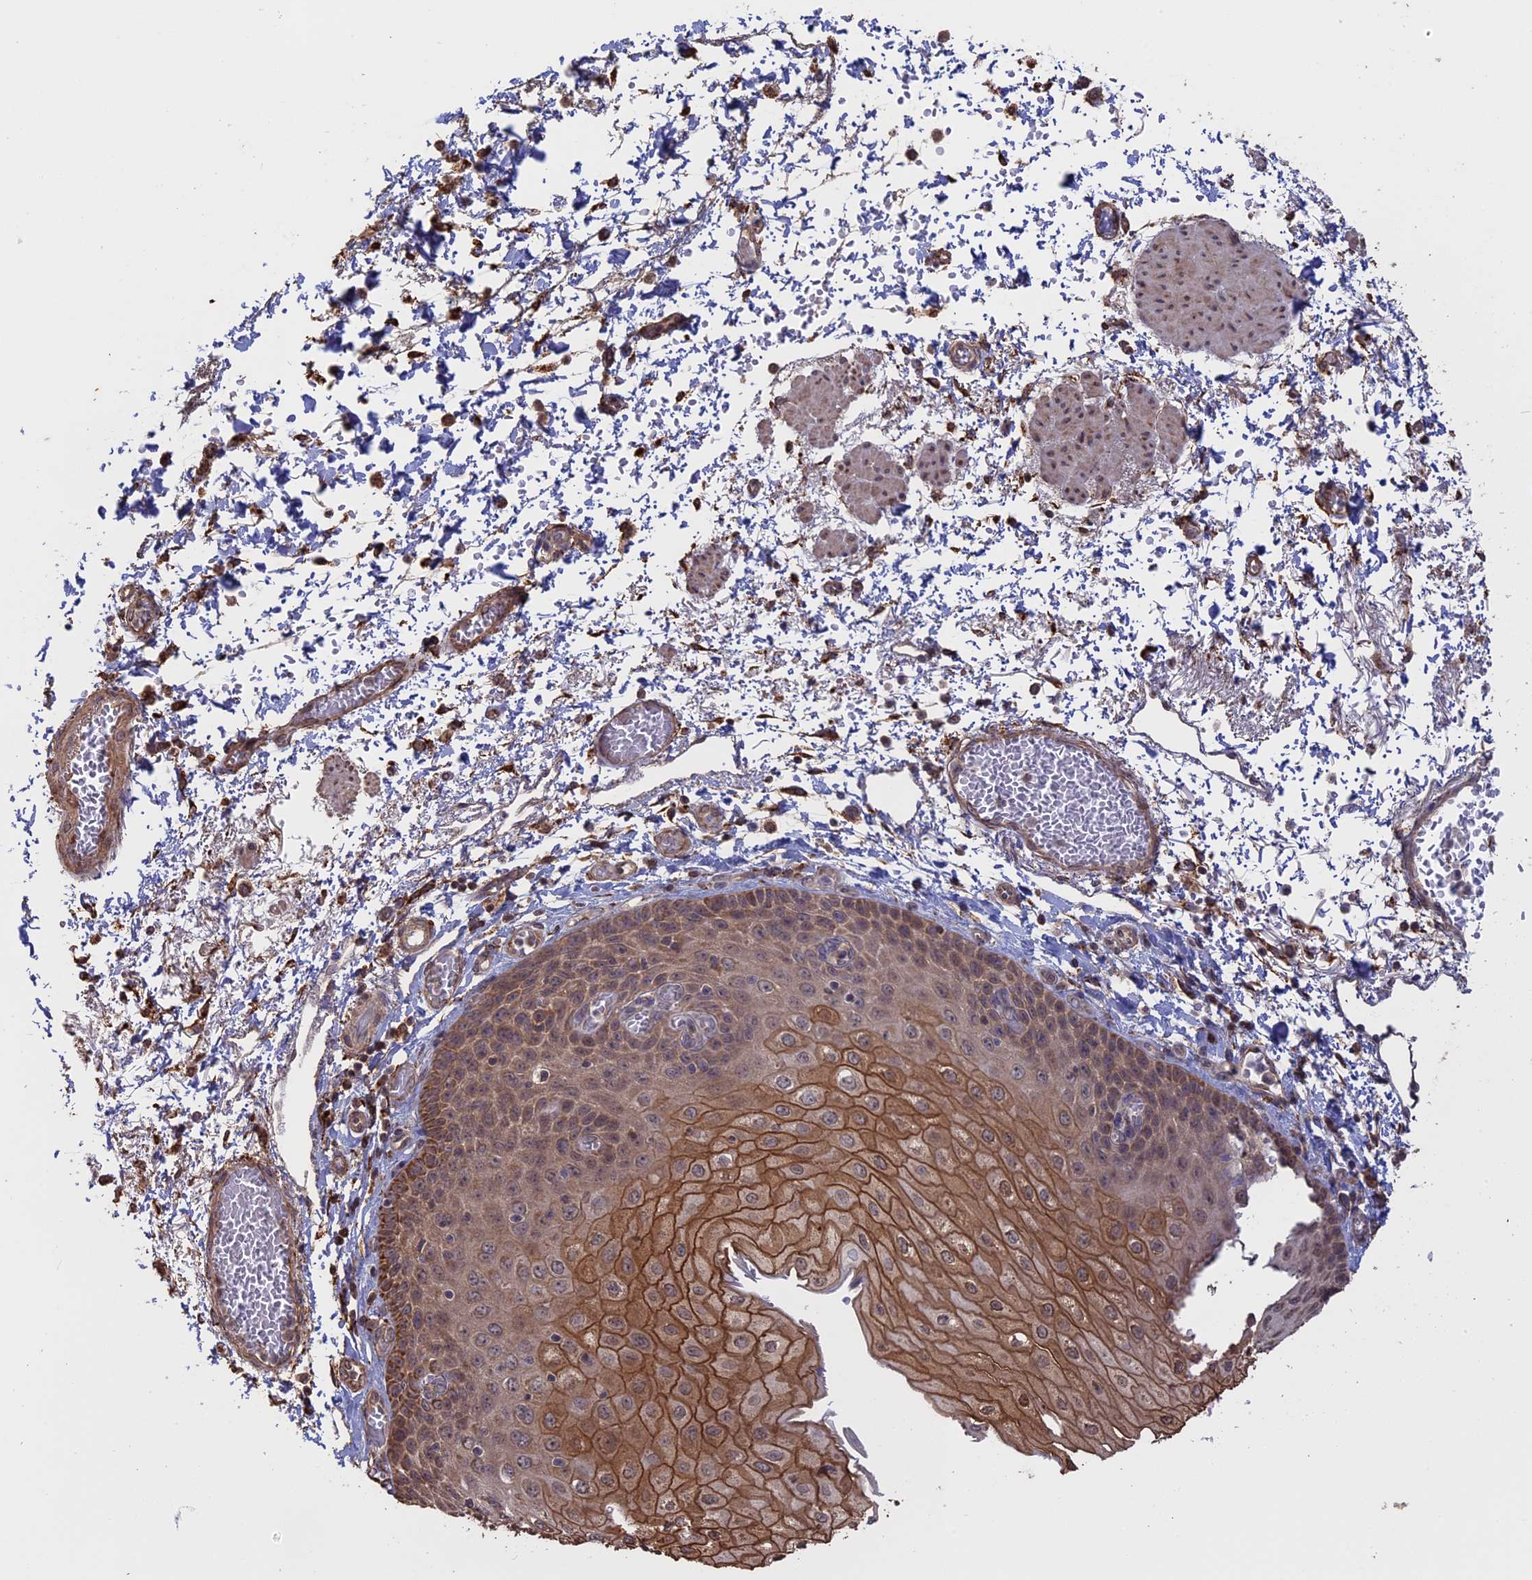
{"staining": {"intensity": "strong", "quantity": "25%-75%", "location": "cytoplasmic/membranous"}, "tissue": "esophagus", "cell_type": "Squamous epithelial cells", "image_type": "normal", "snomed": [{"axis": "morphology", "description": "Normal tissue, NOS"}, {"axis": "topography", "description": "Esophagus"}], "caption": "Immunohistochemistry (IHC) image of unremarkable human esophagus stained for a protein (brown), which exhibits high levels of strong cytoplasmic/membranous positivity in approximately 25%-75% of squamous epithelial cells.", "gene": "FAM210B", "patient": {"sex": "male", "age": 81}}